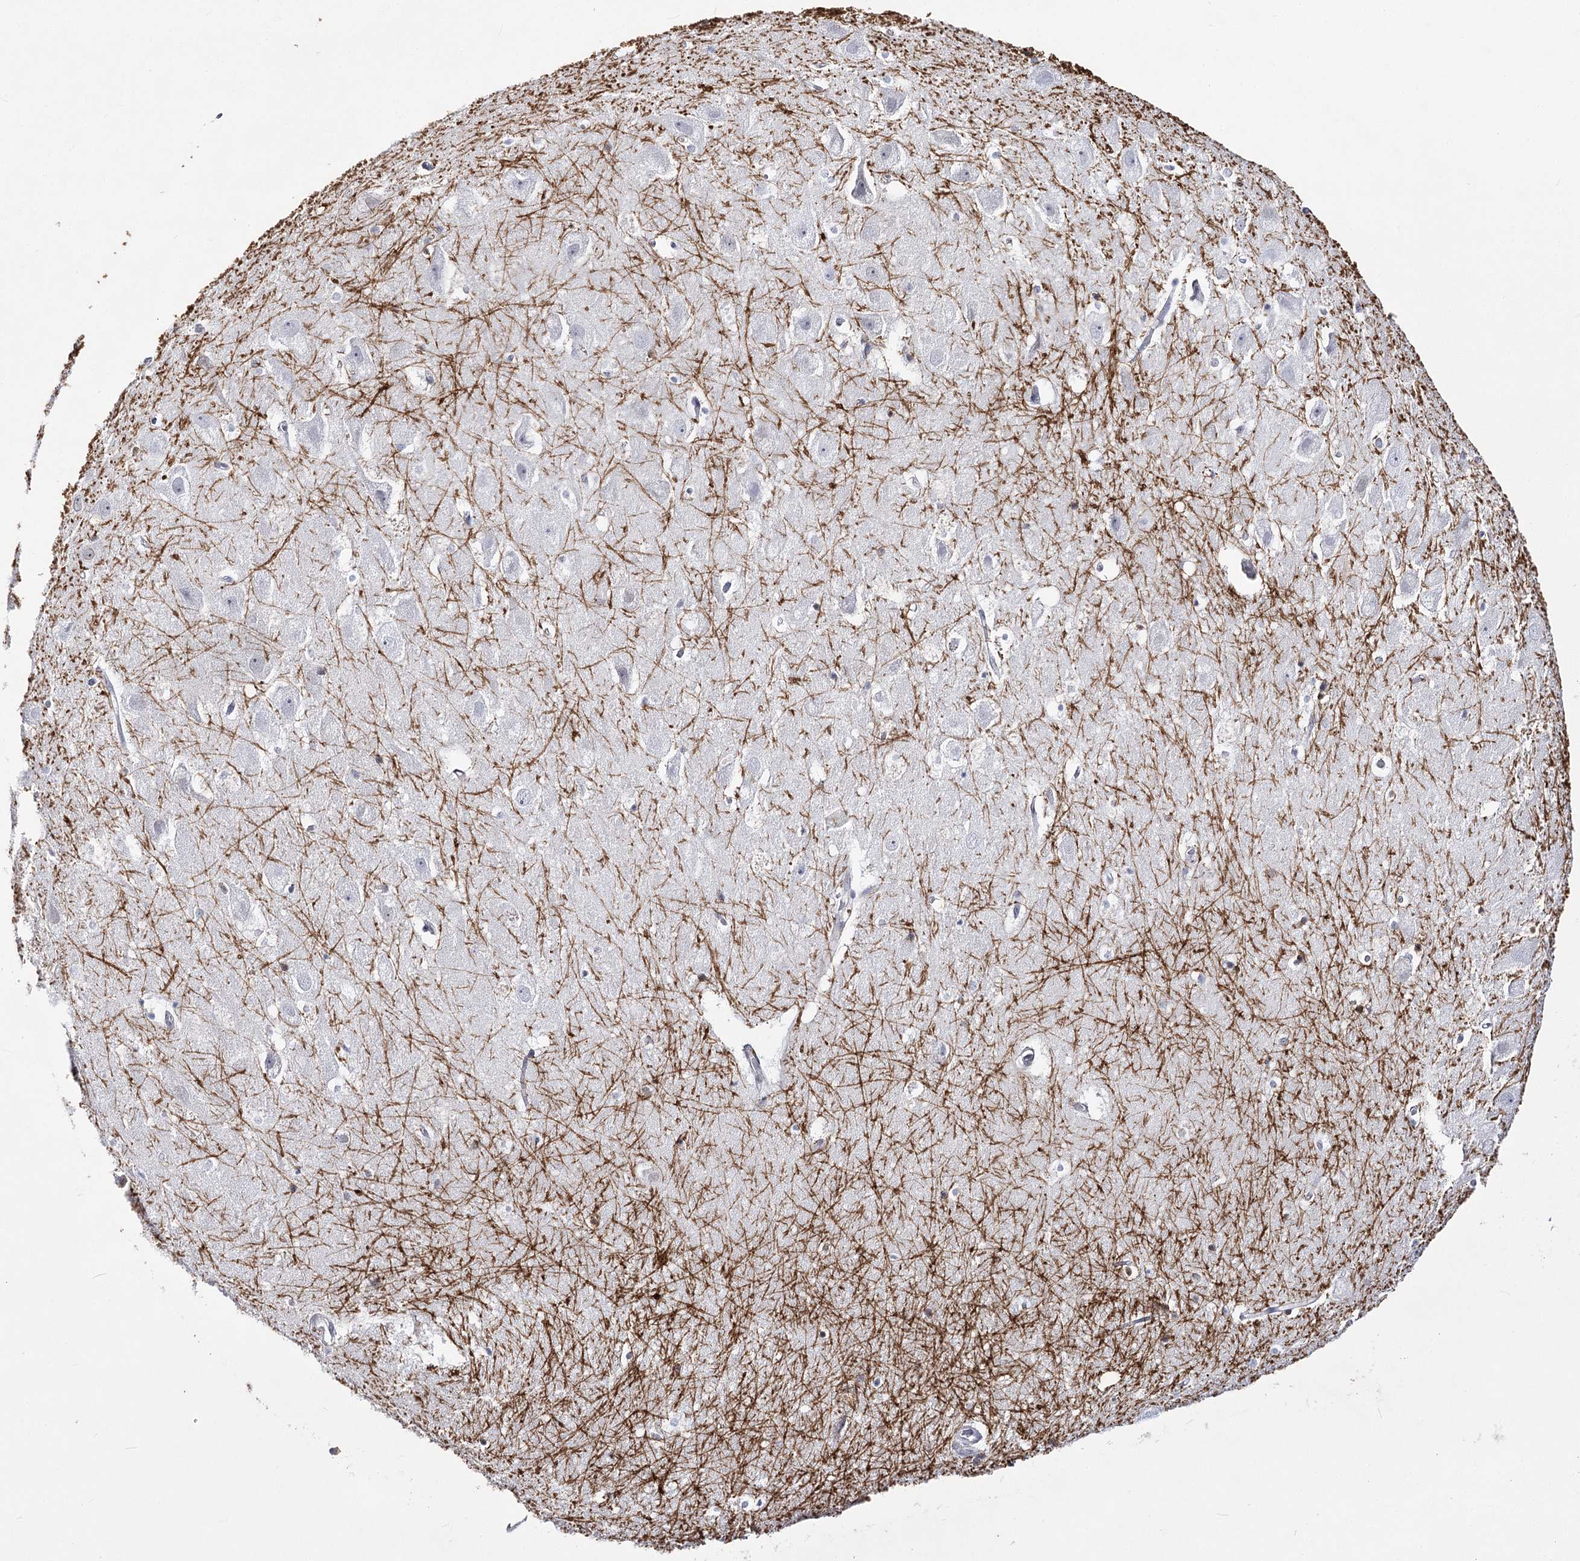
{"staining": {"intensity": "negative", "quantity": "none", "location": "none"}, "tissue": "hippocampus", "cell_type": "Glial cells", "image_type": "normal", "snomed": [{"axis": "morphology", "description": "Normal tissue, NOS"}, {"axis": "topography", "description": "Hippocampus"}], "caption": "High power microscopy photomicrograph of an immunohistochemistry (IHC) micrograph of benign hippocampus, revealing no significant staining in glial cells. (Immunohistochemistry, brightfield microscopy, high magnification).", "gene": "ATP10B", "patient": {"sex": "female", "age": 52}}